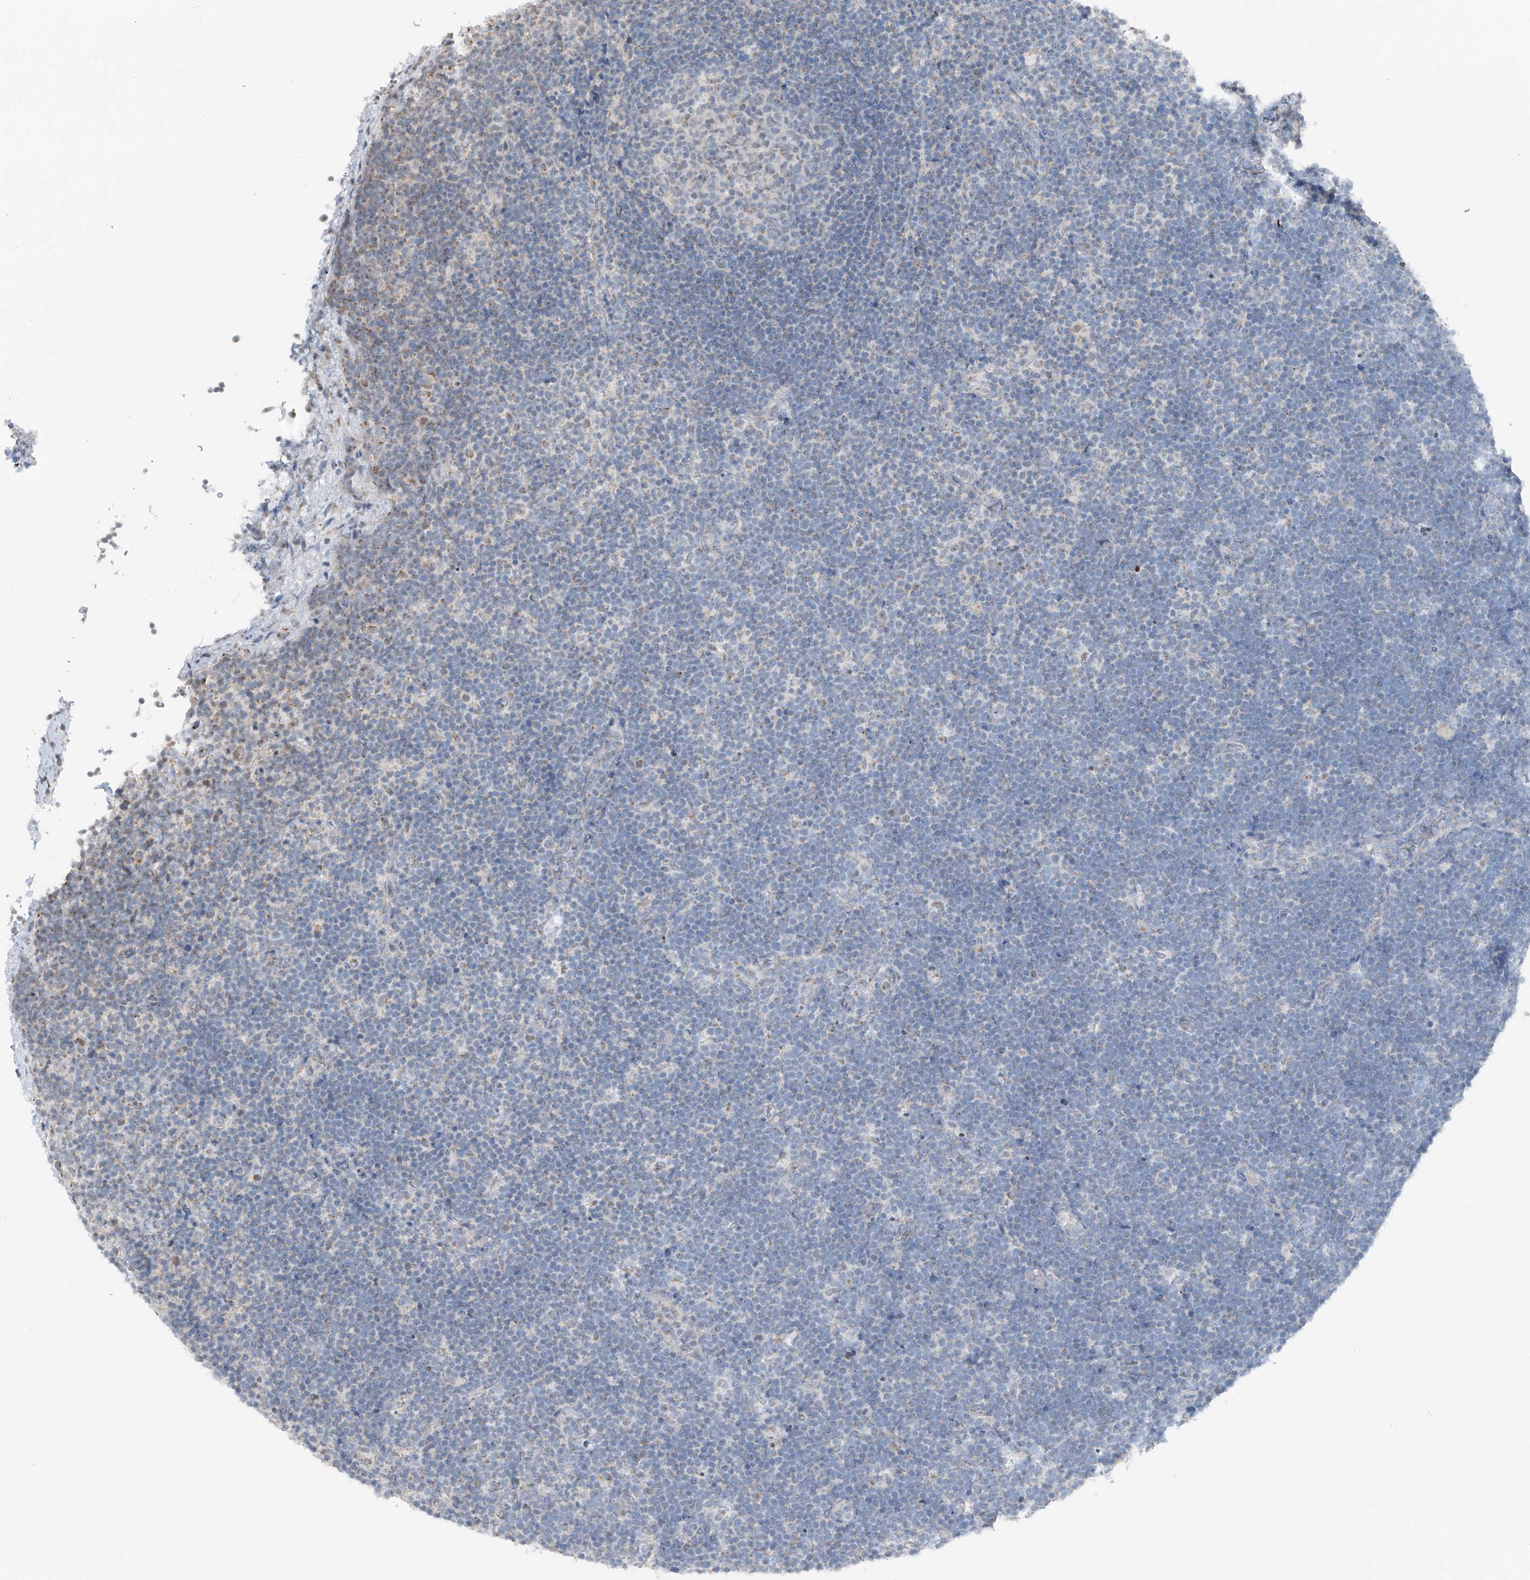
{"staining": {"intensity": "negative", "quantity": "none", "location": "none"}, "tissue": "lymphoma", "cell_type": "Tumor cells", "image_type": "cancer", "snomed": [{"axis": "morphology", "description": "Malignant lymphoma, non-Hodgkin's type, High grade"}, {"axis": "topography", "description": "Lymph node"}], "caption": "DAB immunohistochemical staining of human lymphoma shows no significant positivity in tumor cells. (Immunohistochemistry, brightfield microscopy, high magnification).", "gene": "DYRK1B", "patient": {"sex": "male", "age": 13}}